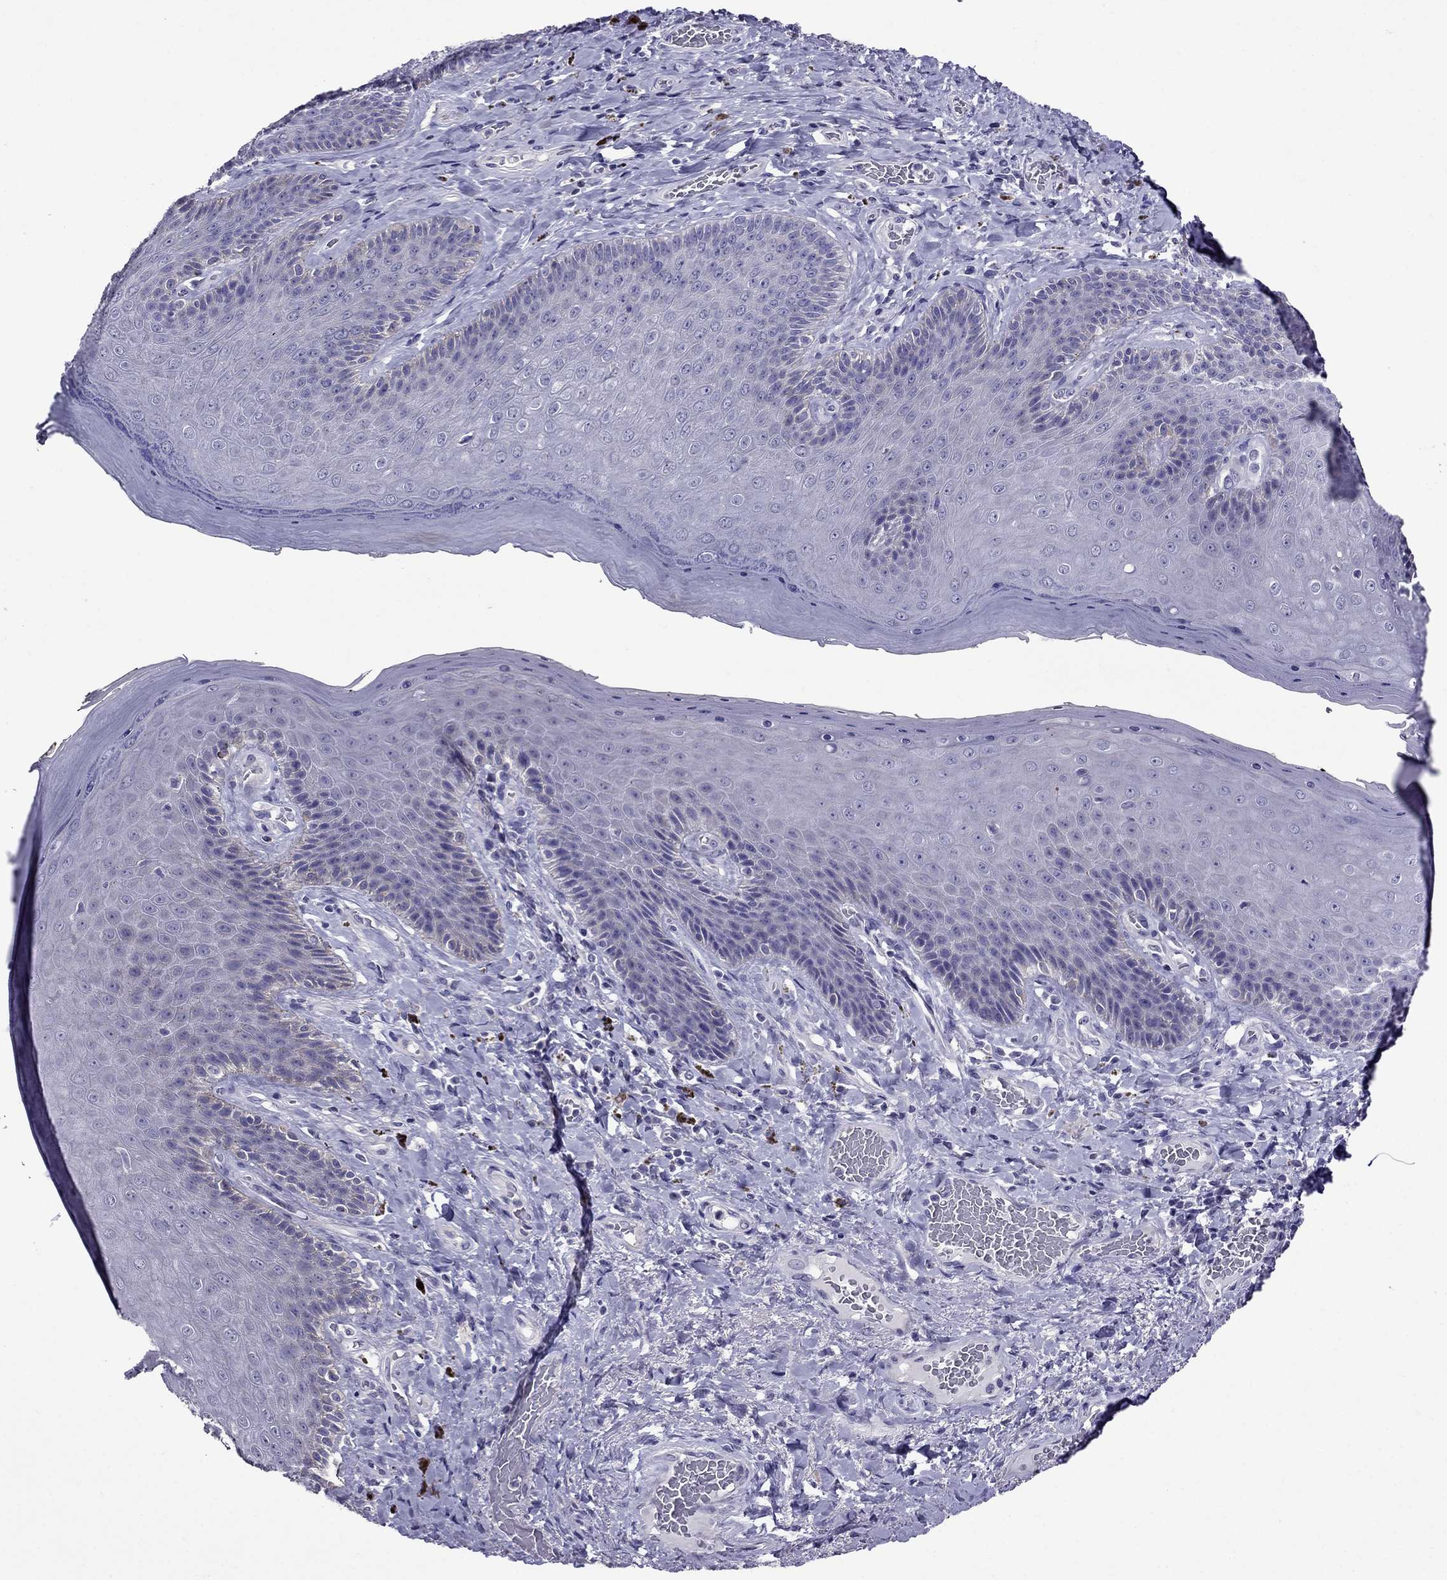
{"staining": {"intensity": "negative", "quantity": "none", "location": "none"}, "tissue": "skin", "cell_type": "Epidermal cells", "image_type": "normal", "snomed": [{"axis": "morphology", "description": "Normal tissue, NOS"}, {"axis": "topography", "description": "Skeletal muscle"}, {"axis": "topography", "description": "Anal"}, {"axis": "topography", "description": "Peripheral nerve tissue"}], "caption": "DAB immunohistochemical staining of unremarkable human skin exhibits no significant staining in epidermal cells.", "gene": "OXCT2", "patient": {"sex": "male", "age": 53}}